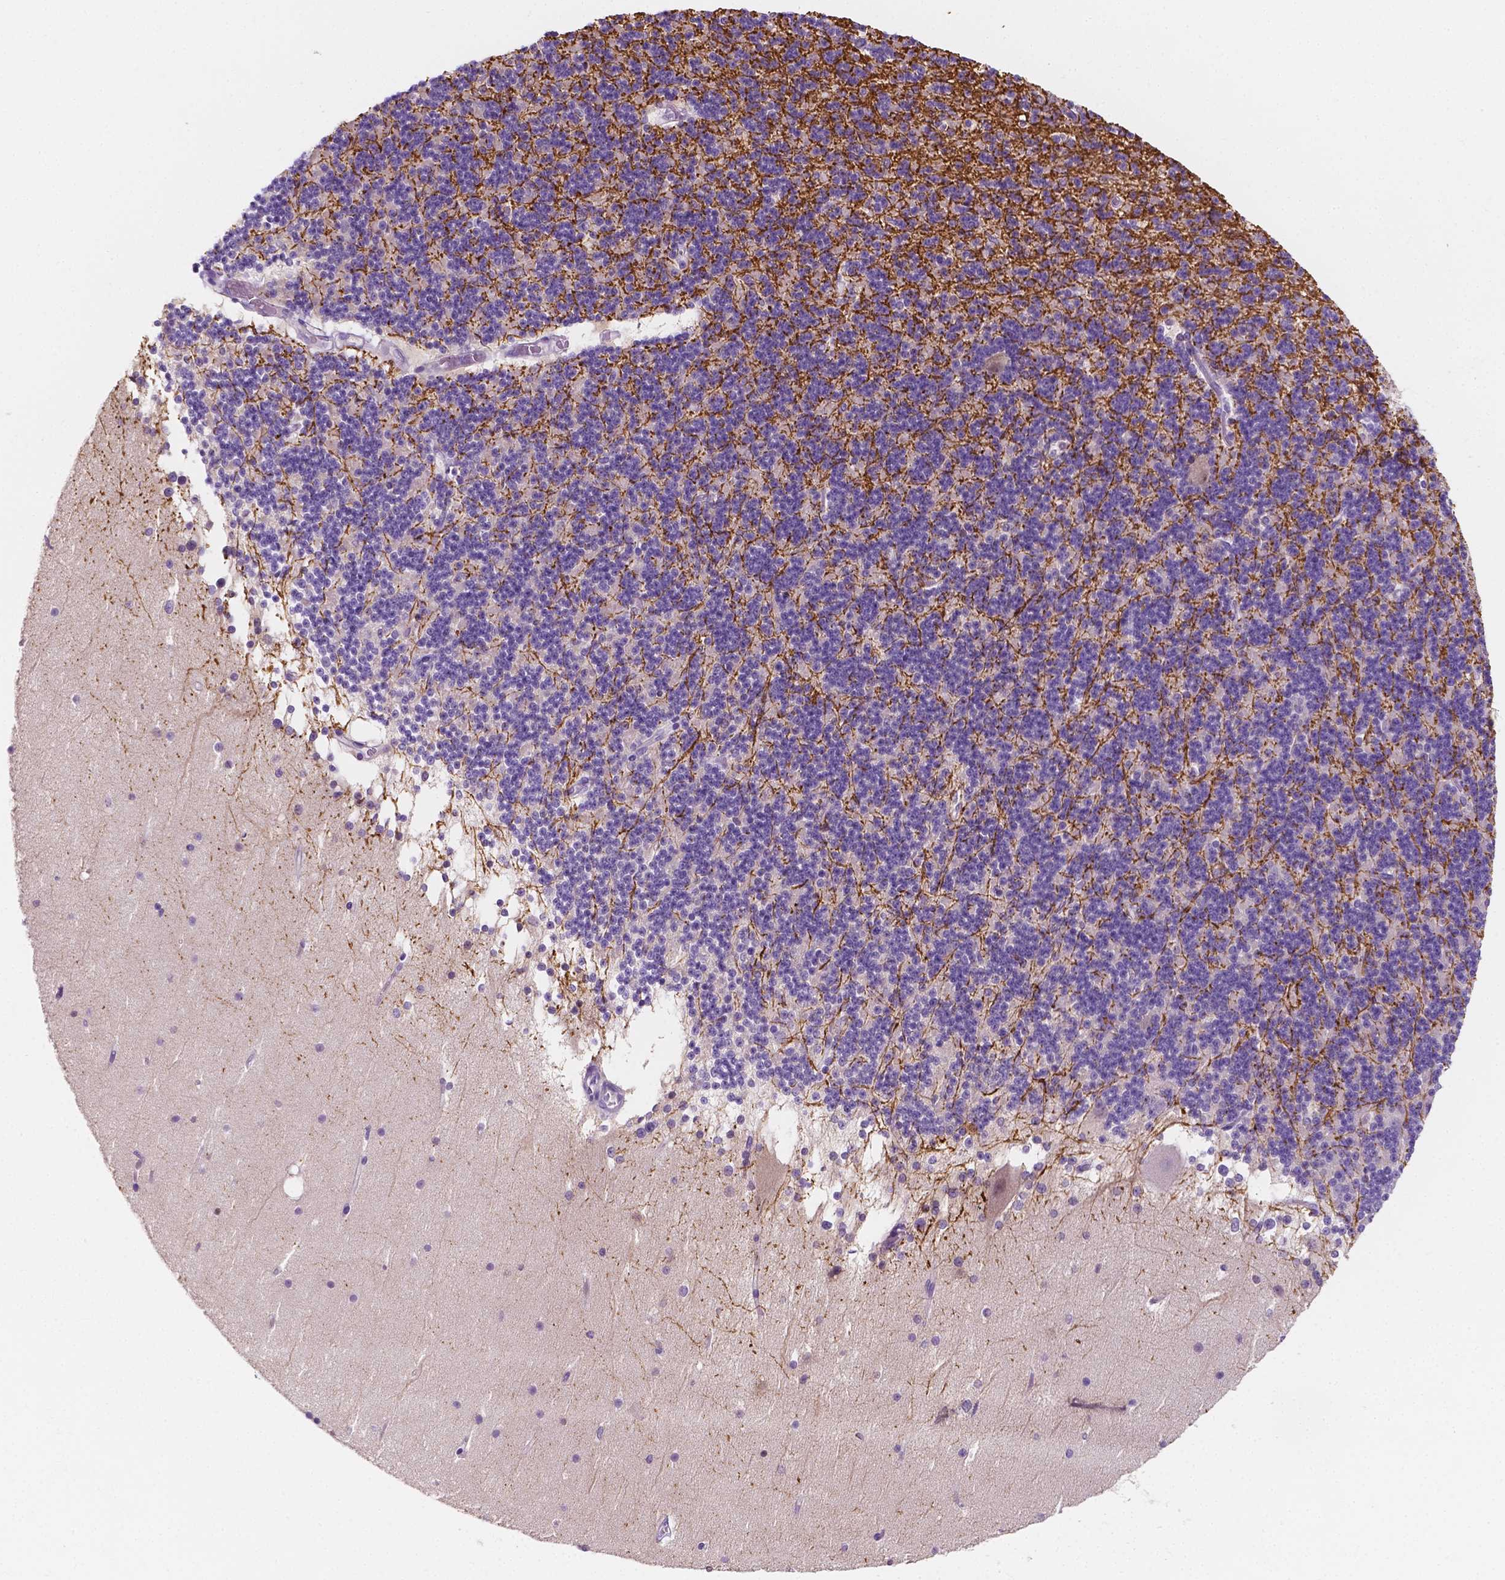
{"staining": {"intensity": "negative", "quantity": "none", "location": "none"}, "tissue": "cerebellum", "cell_type": "Cells in granular layer", "image_type": "normal", "snomed": [{"axis": "morphology", "description": "Normal tissue, NOS"}, {"axis": "topography", "description": "Cerebellum"}], "caption": "An immunohistochemistry (IHC) micrograph of unremarkable cerebellum is shown. There is no staining in cells in granular layer of cerebellum. (Immunohistochemistry, brightfield microscopy, high magnification).", "gene": "SIRT2", "patient": {"sex": "female", "age": 19}}